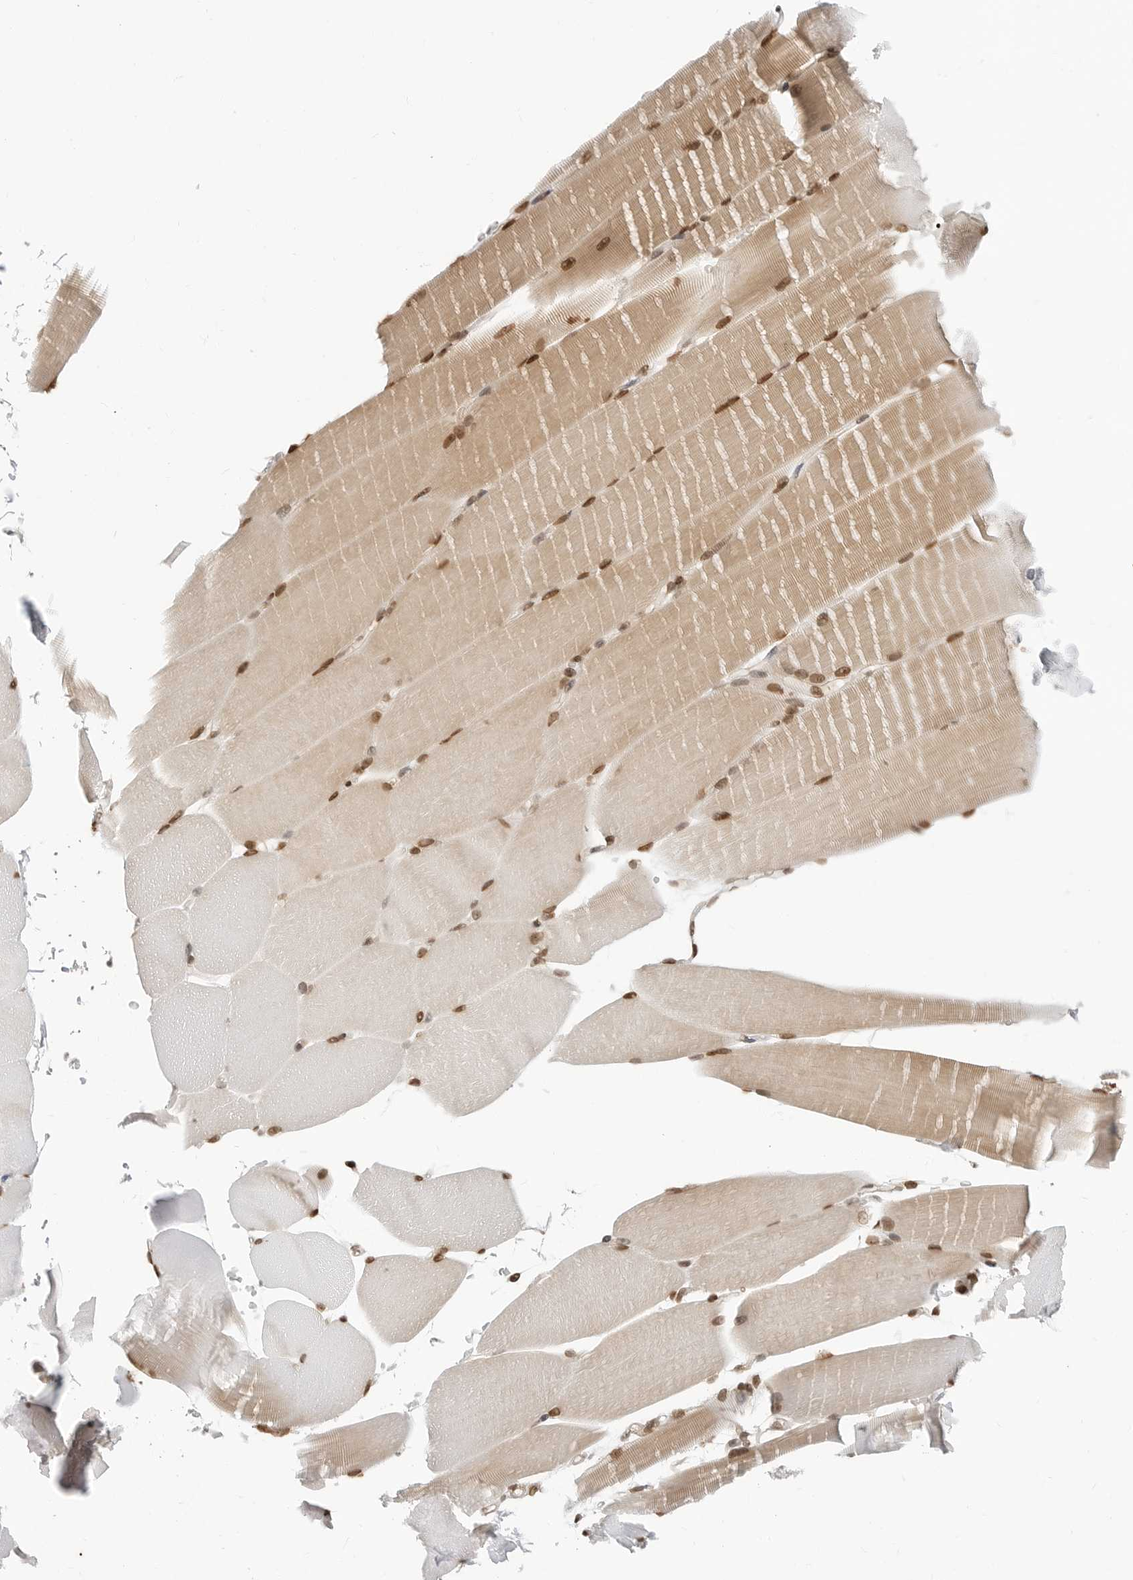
{"staining": {"intensity": "moderate", "quantity": ">75%", "location": "cytoplasmic/membranous,nuclear"}, "tissue": "skeletal muscle", "cell_type": "Myocytes", "image_type": "normal", "snomed": [{"axis": "morphology", "description": "Normal tissue, NOS"}, {"axis": "topography", "description": "Skeletal muscle"}, {"axis": "topography", "description": "Parathyroid gland"}], "caption": "Immunohistochemistry (IHC) histopathology image of unremarkable skeletal muscle: human skeletal muscle stained using immunohistochemistry (IHC) demonstrates medium levels of moderate protein expression localized specifically in the cytoplasmic/membranous,nuclear of myocytes, appearing as a cytoplasmic/membranous,nuclear brown color.", "gene": "C8orf33", "patient": {"sex": "female", "age": 37}}